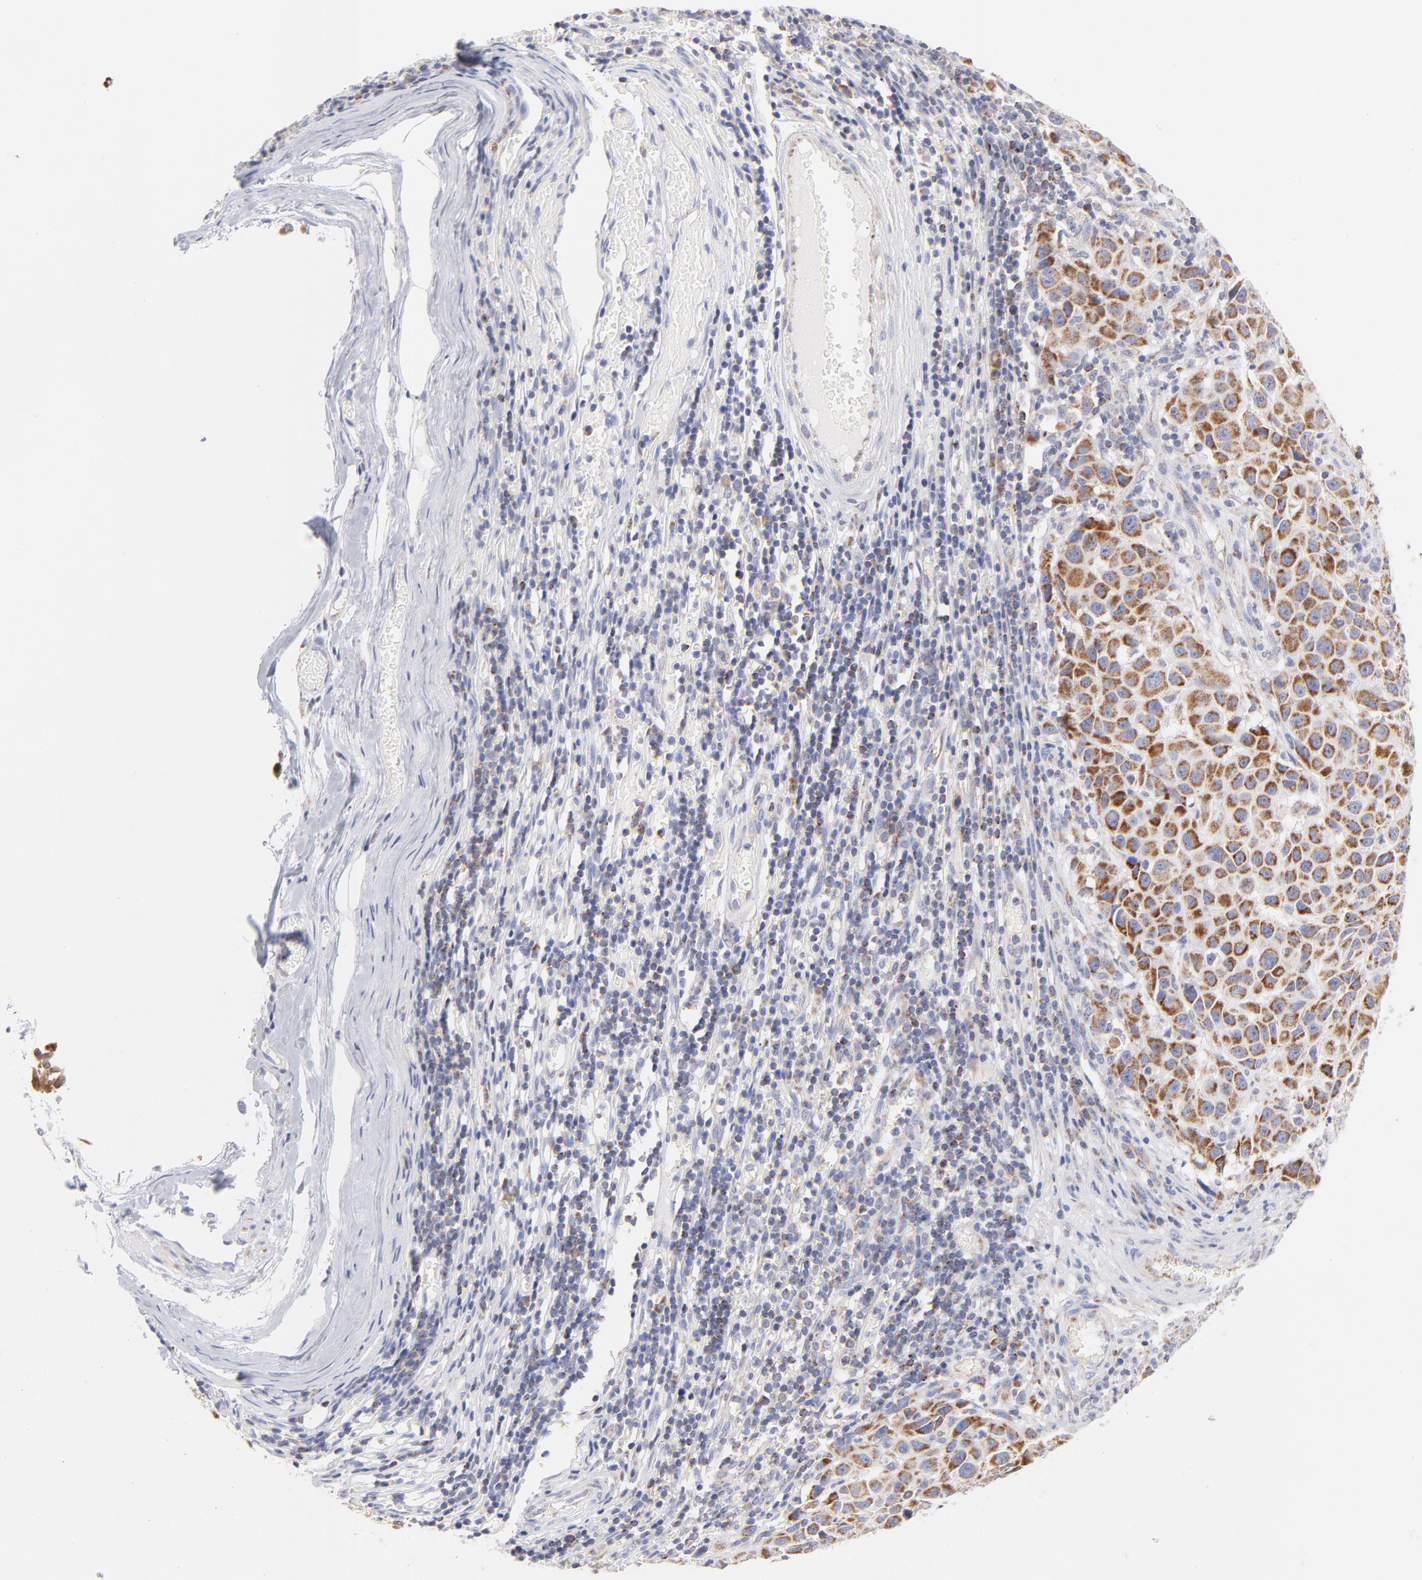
{"staining": {"intensity": "moderate", "quantity": ">75%", "location": "cytoplasmic/membranous"}, "tissue": "melanoma", "cell_type": "Tumor cells", "image_type": "cancer", "snomed": [{"axis": "morphology", "description": "Malignant melanoma, Metastatic site"}, {"axis": "topography", "description": "Lymph node"}], "caption": "Protein staining shows moderate cytoplasmic/membranous positivity in approximately >75% of tumor cells in malignant melanoma (metastatic site).", "gene": "TIMM8A", "patient": {"sex": "male", "age": 61}}